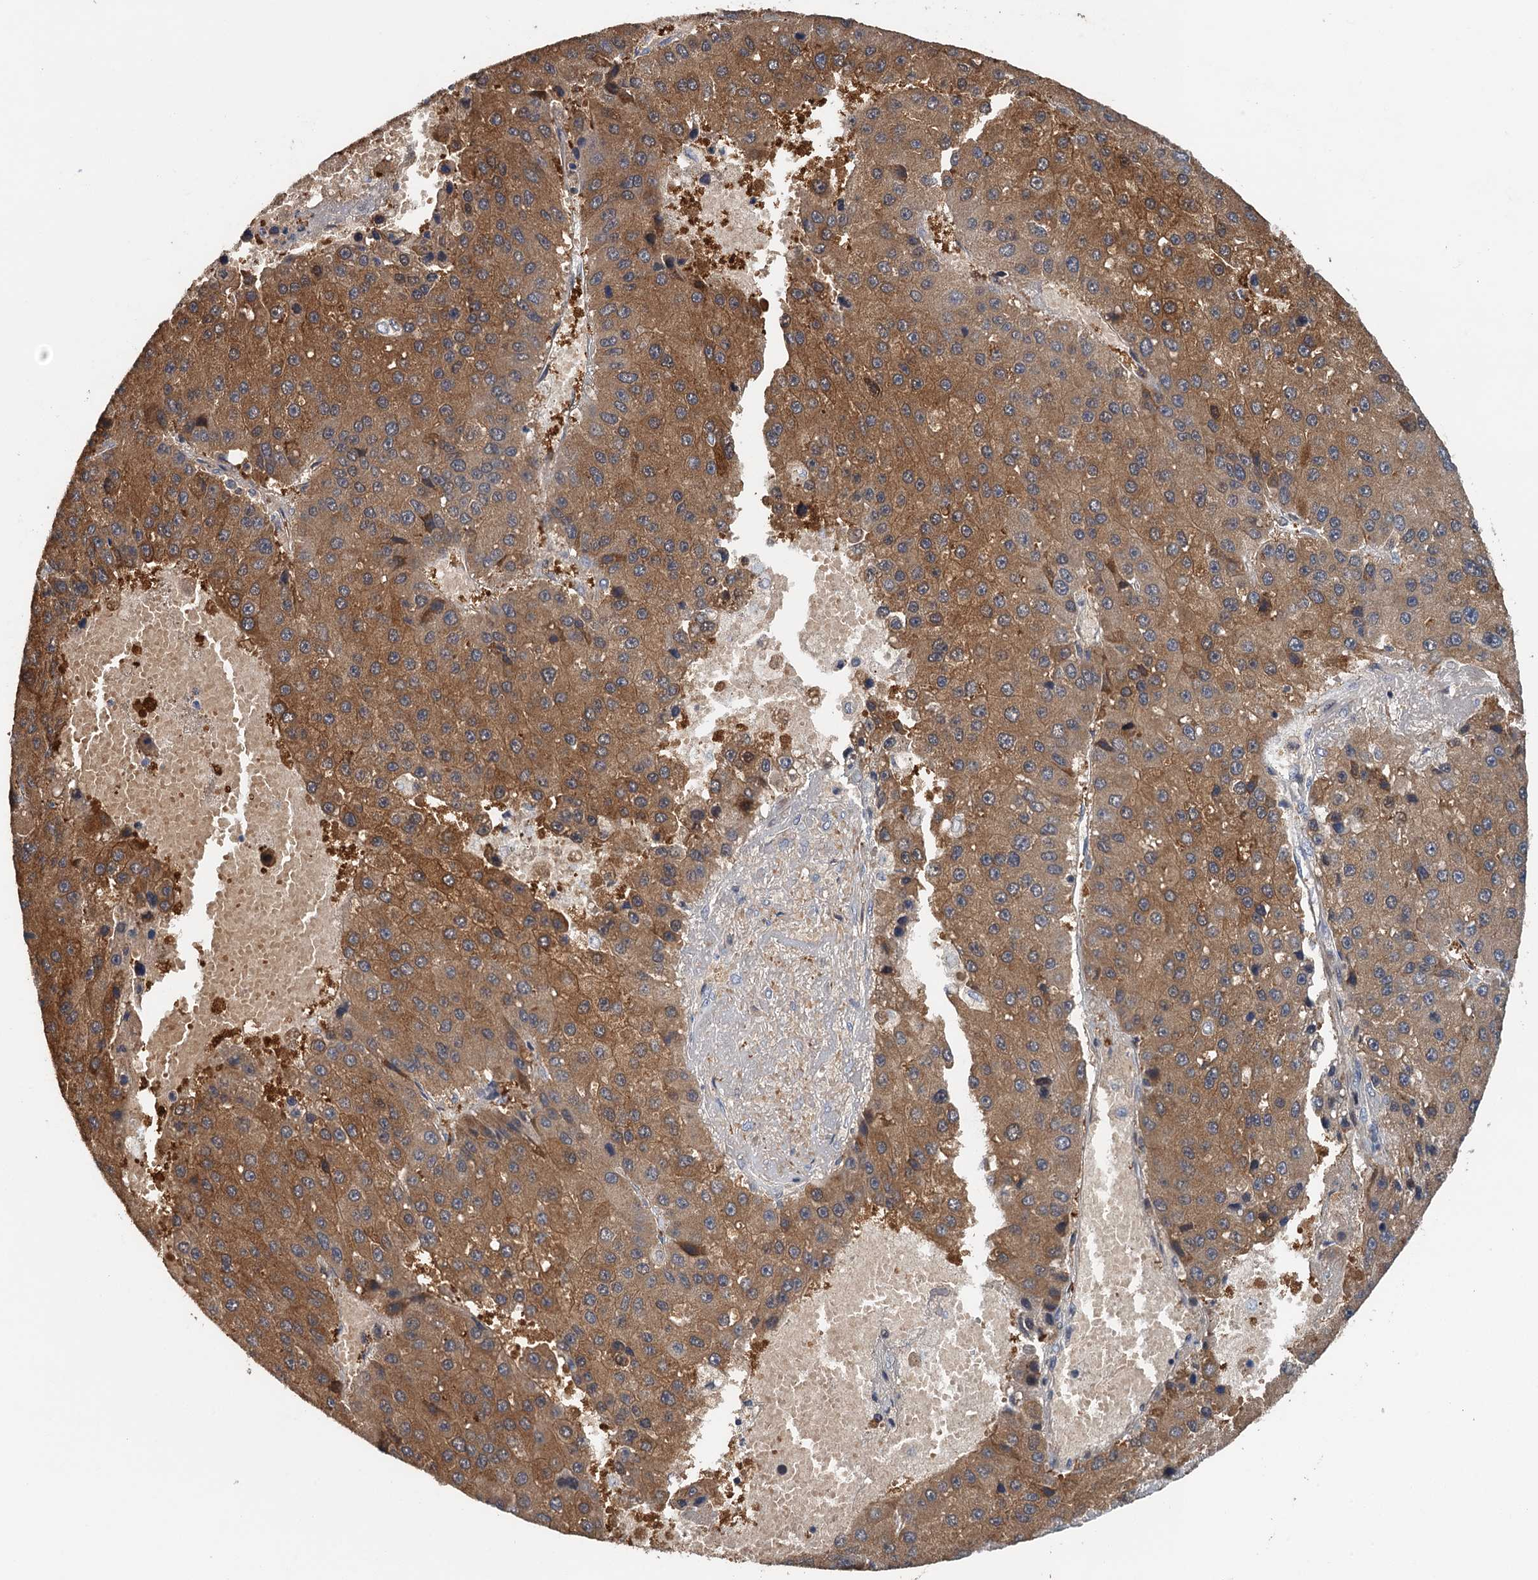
{"staining": {"intensity": "strong", "quantity": ">75%", "location": "cytoplasmic/membranous"}, "tissue": "liver cancer", "cell_type": "Tumor cells", "image_type": "cancer", "snomed": [{"axis": "morphology", "description": "Carcinoma, Hepatocellular, NOS"}, {"axis": "topography", "description": "Liver"}], "caption": "DAB immunohistochemical staining of liver hepatocellular carcinoma demonstrates strong cytoplasmic/membranous protein expression in about >75% of tumor cells. (DAB (3,3'-diaminobenzidine) IHC, brown staining for protein, blue staining for nuclei).", "gene": "RSAD2", "patient": {"sex": "female", "age": 73}}